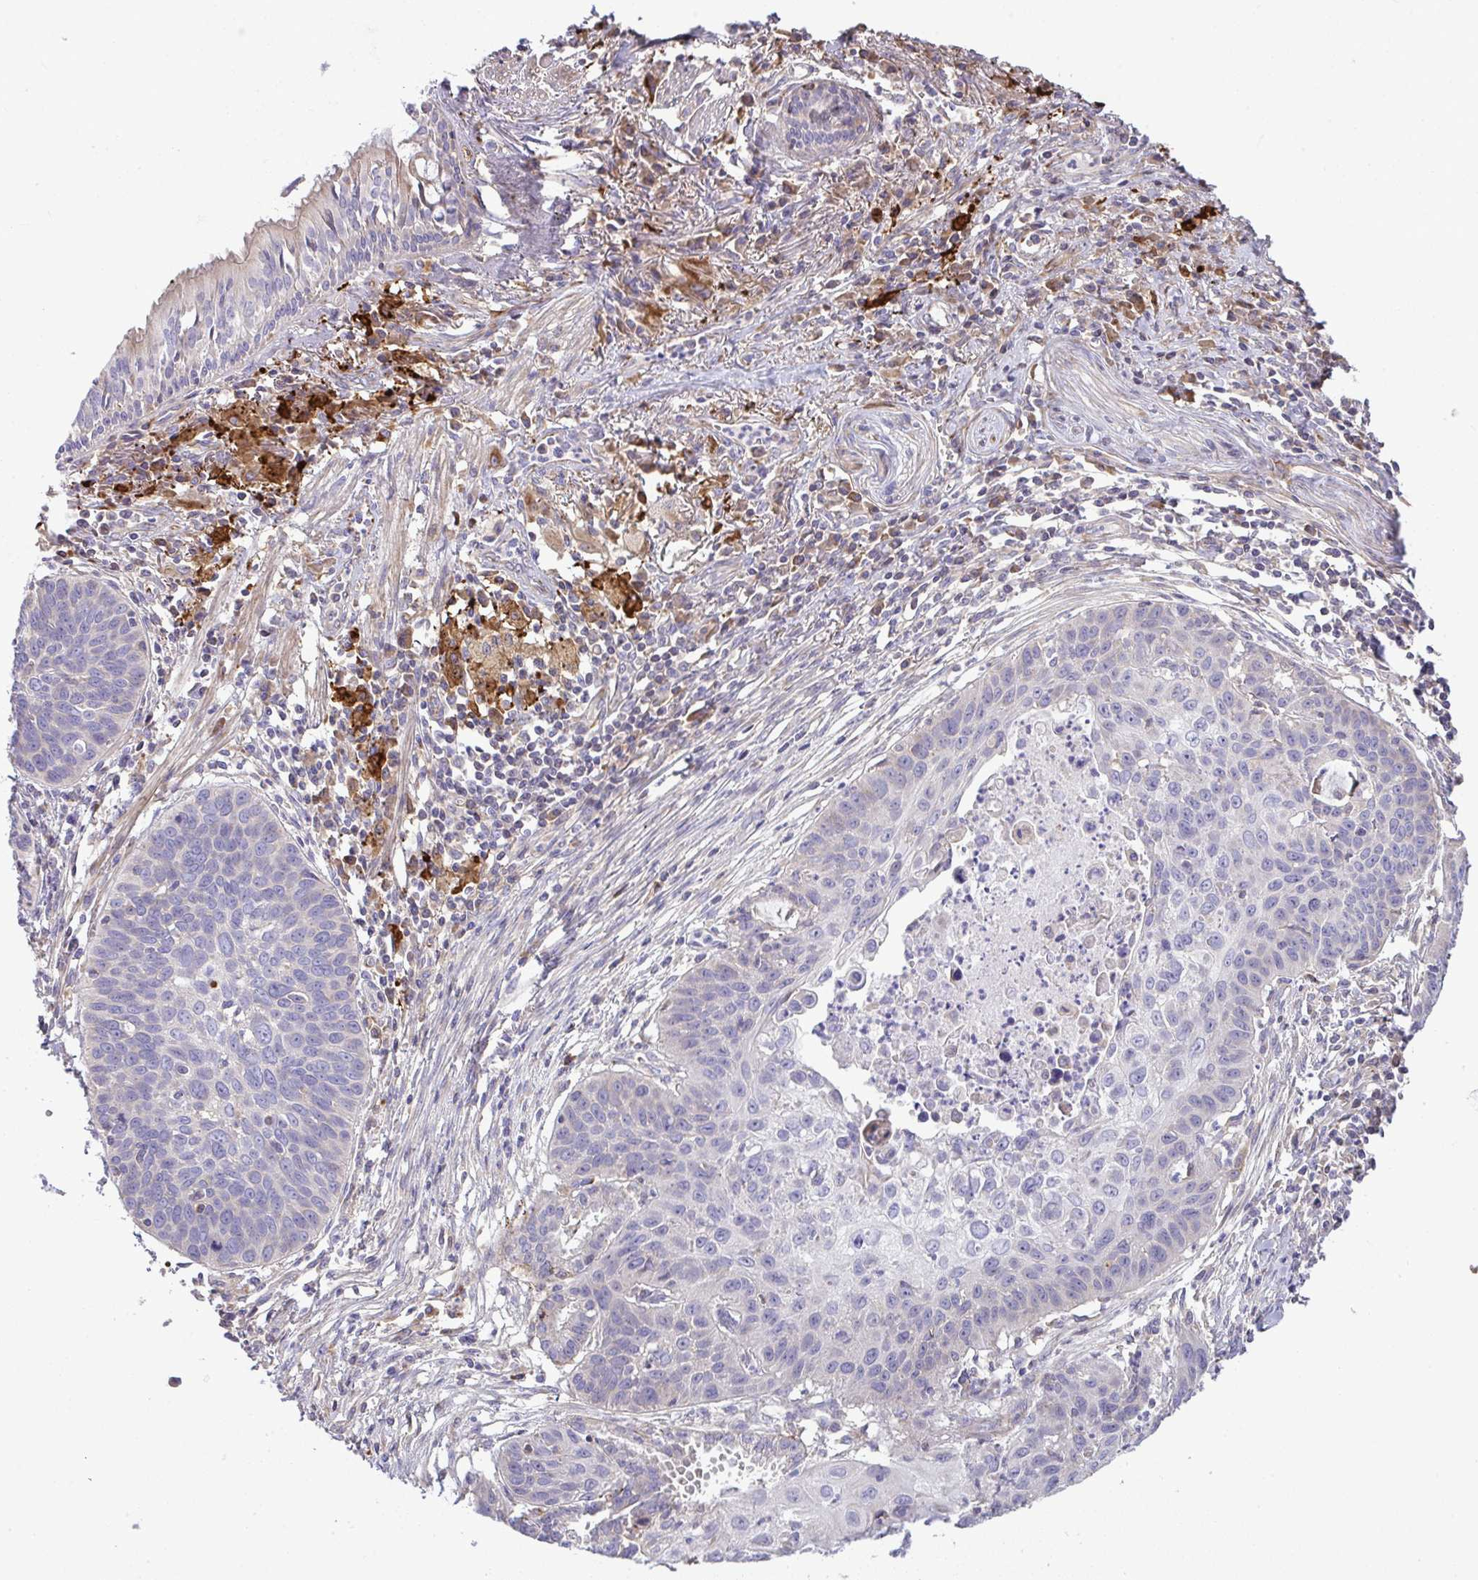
{"staining": {"intensity": "negative", "quantity": "none", "location": "none"}, "tissue": "lung cancer", "cell_type": "Tumor cells", "image_type": "cancer", "snomed": [{"axis": "morphology", "description": "Squamous cell carcinoma, NOS"}, {"axis": "topography", "description": "Lung"}], "caption": "This is an immunohistochemistry micrograph of squamous cell carcinoma (lung). There is no staining in tumor cells.", "gene": "GRID2", "patient": {"sex": "male", "age": 71}}